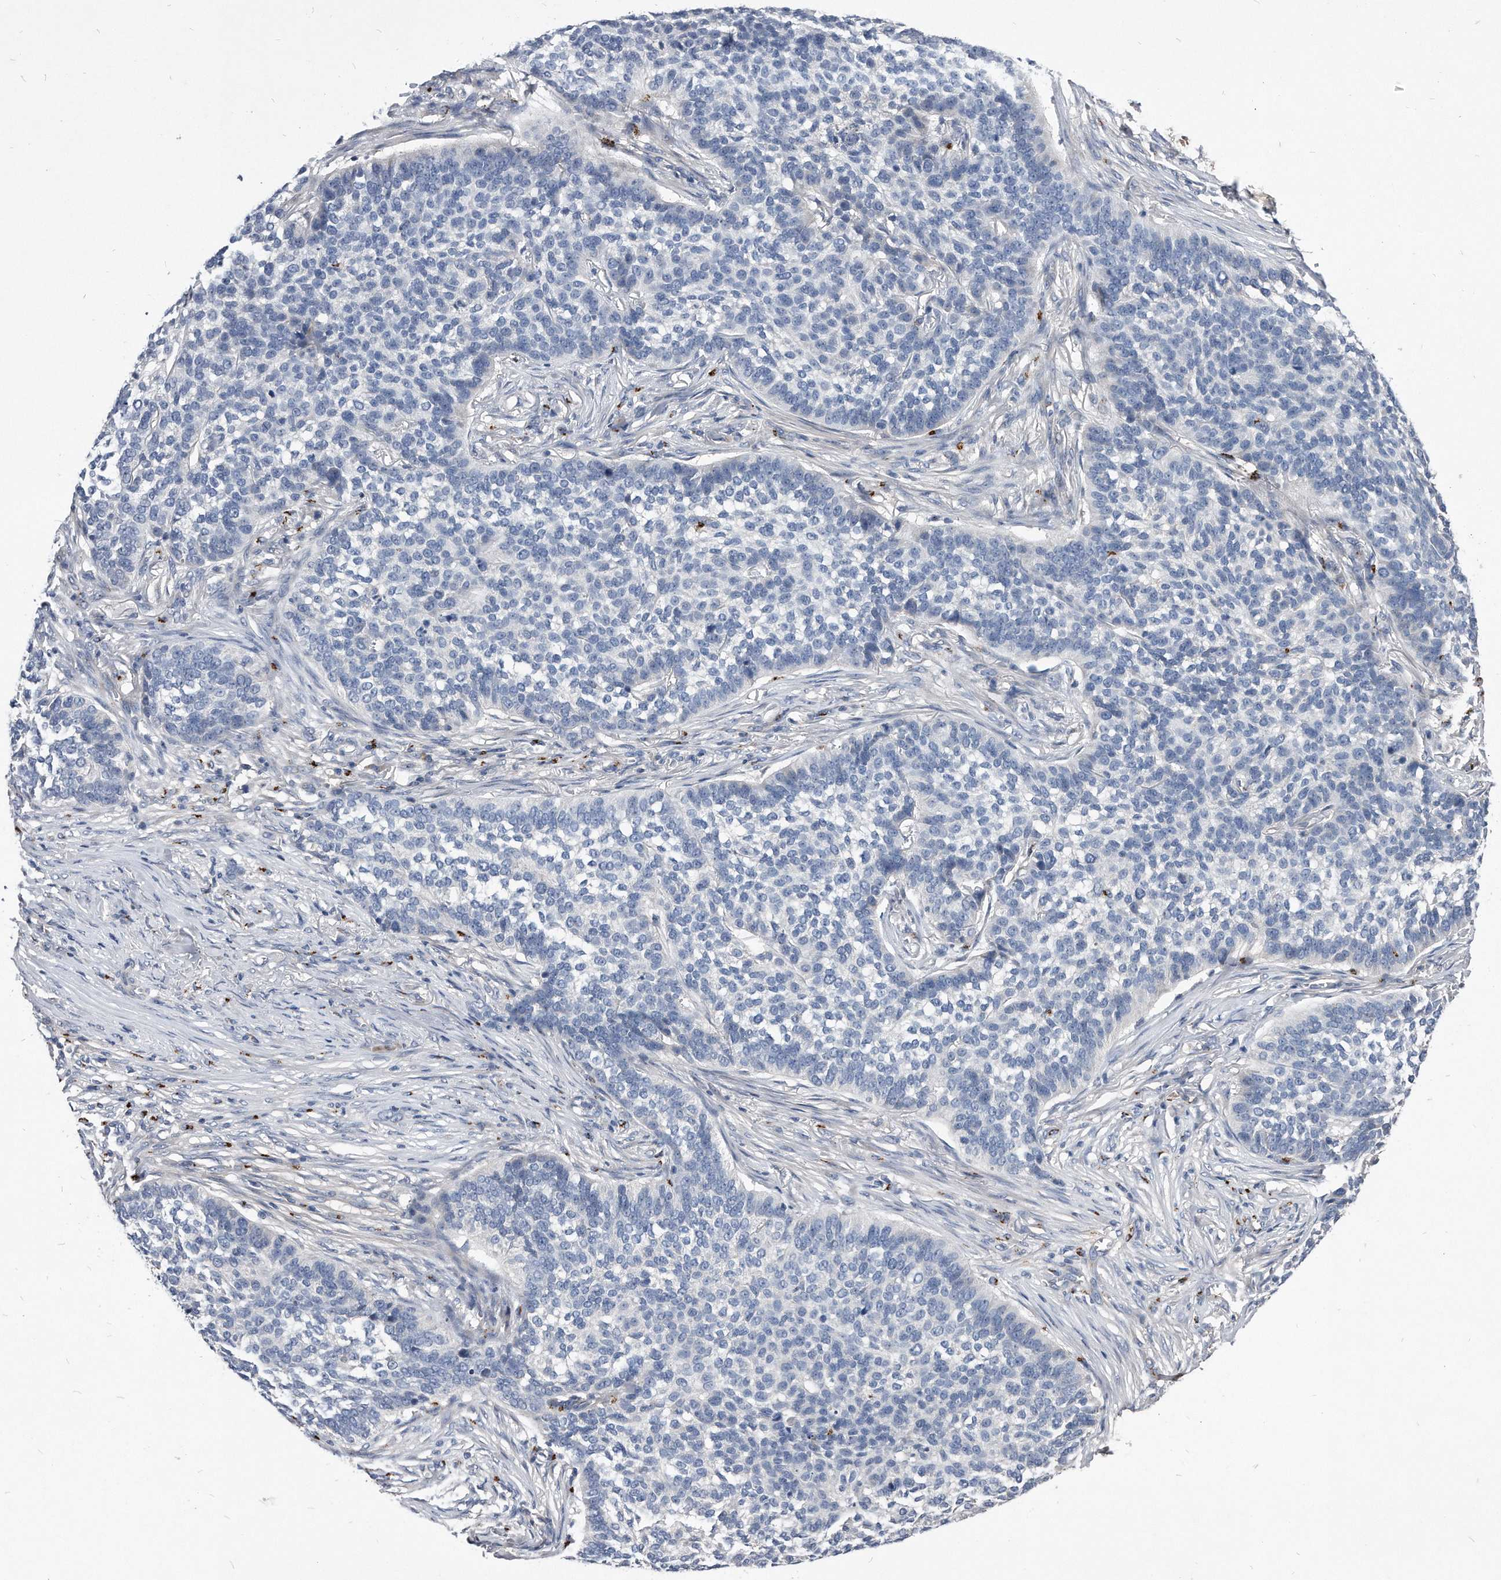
{"staining": {"intensity": "negative", "quantity": "none", "location": "none"}, "tissue": "skin cancer", "cell_type": "Tumor cells", "image_type": "cancer", "snomed": [{"axis": "morphology", "description": "Basal cell carcinoma"}, {"axis": "topography", "description": "Skin"}], "caption": "An immunohistochemistry (IHC) micrograph of skin cancer is shown. There is no staining in tumor cells of skin cancer. (DAB (3,3'-diaminobenzidine) immunohistochemistry (IHC) visualized using brightfield microscopy, high magnification).", "gene": "MGAT4A", "patient": {"sex": "male", "age": 85}}